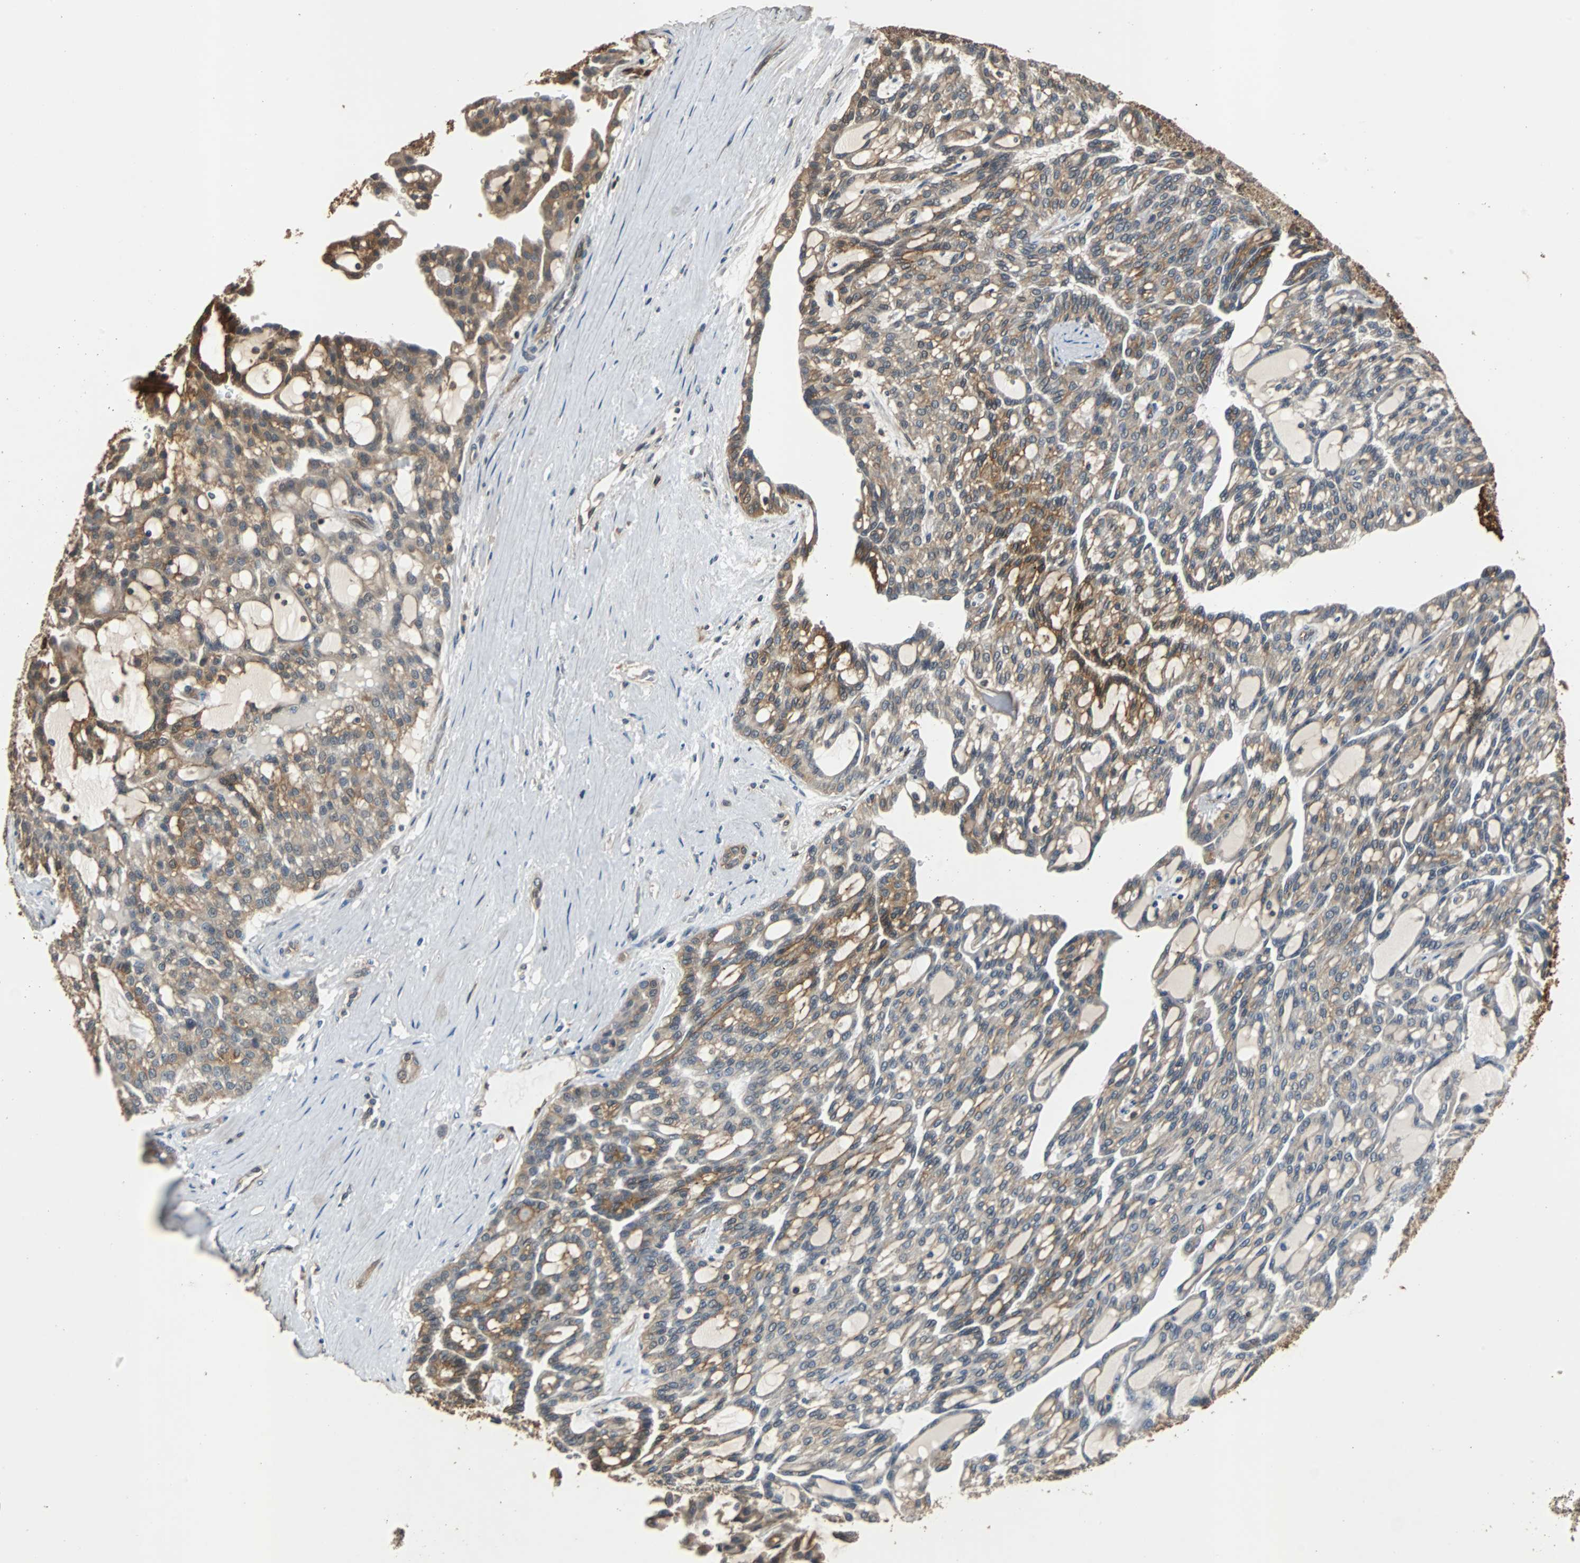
{"staining": {"intensity": "strong", "quantity": "25%-75%", "location": "cytoplasmic/membranous,nuclear"}, "tissue": "renal cancer", "cell_type": "Tumor cells", "image_type": "cancer", "snomed": [{"axis": "morphology", "description": "Adenocarcinoma, NOS"}, {"axis": "topography", "description": "Kidney"}], "caption": "Protein expression analysis of human adenocarcinoma (renal) reveals strong cytoplasmic/membranous and nuclear expression in about 25%-75% of tumor cells. The staining was performed using DAB, with brown indicating positive protein expression. Nuclei are stained blue with hematoxylin.", "gene": "NDRG1", "patient": {"sex": "male", "age": 63}}